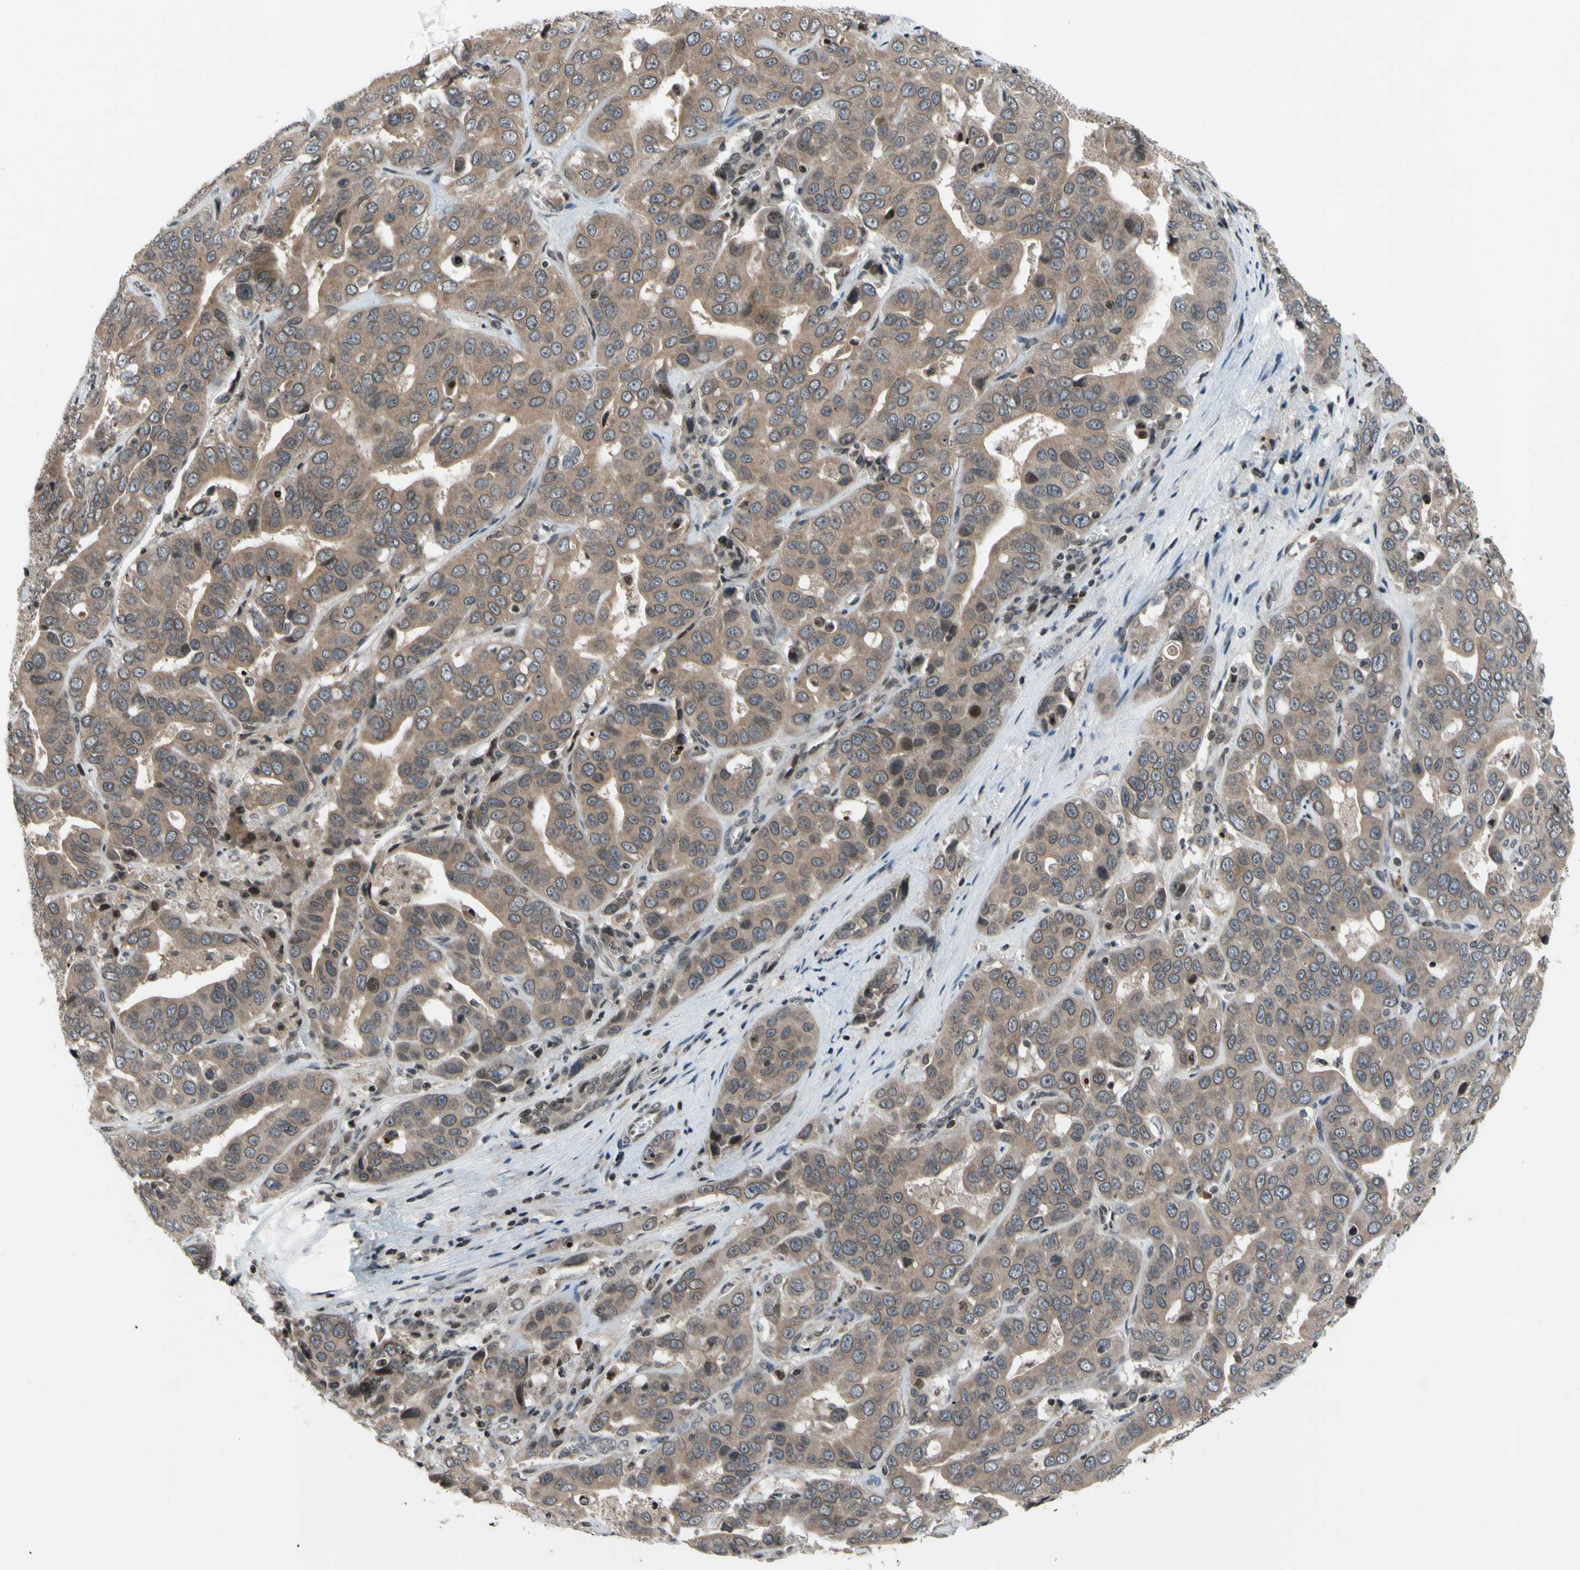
{"staining": {"intensity": "weak", "quantity": ">75%", "location": "cytoplasmic/membranous,nuclear"}, "tissue": "liver cancer", "cell_type": "Tumor cells", "image_type": "cancer", "snomed": [{"axis": "morphology", "description": "Cholangiocarcinoma"}, {"axis": "topography", "description": "Liver"}], "caption": "Tumor cells reveal low levels of weak cytoplasmic/membranous and nuclear positivity in about >75% of cells in human liver cancer.", "gene": "XPO1", "patient": {"sex": "female", "age": 52}}